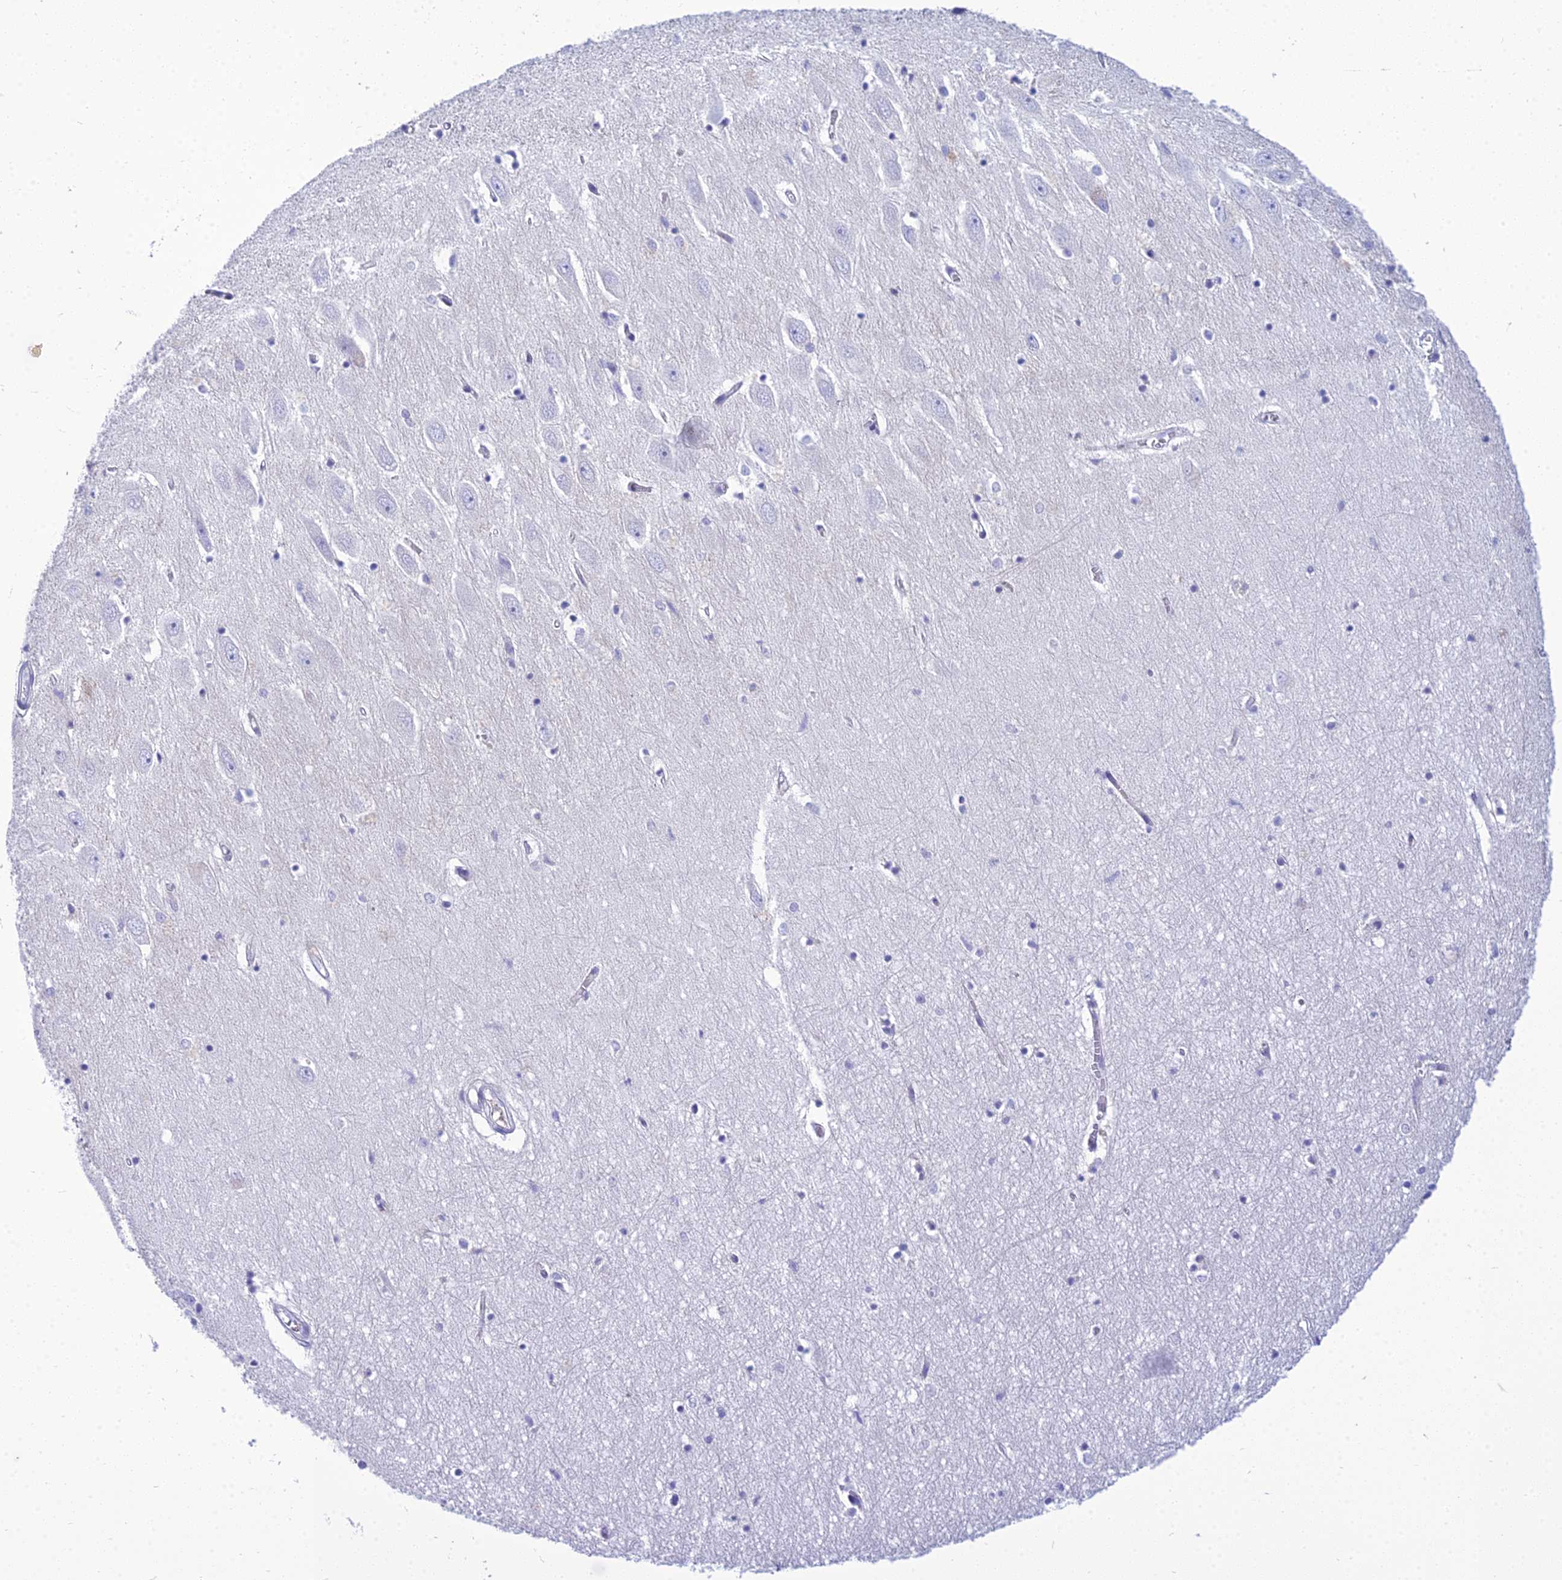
{"staining": {"intensity": "negative", "quantity": "none", "location": "none"}, "tissue": "hippocampus", "cell_type": "Glial cells", "image_type": "normal", "snomed": [{"axis": "morphology", "description": "Normal tissue, NOS"}, {"axis": "topography", "description": "Hippocampus"}], "caption": "Micrograph shows no significant protein staining in glial cells of benign hippocampus. Nuclei are stained in blue.", "gene": "ZMIZ1", "patient": {"sex": "female", "age": 64}}